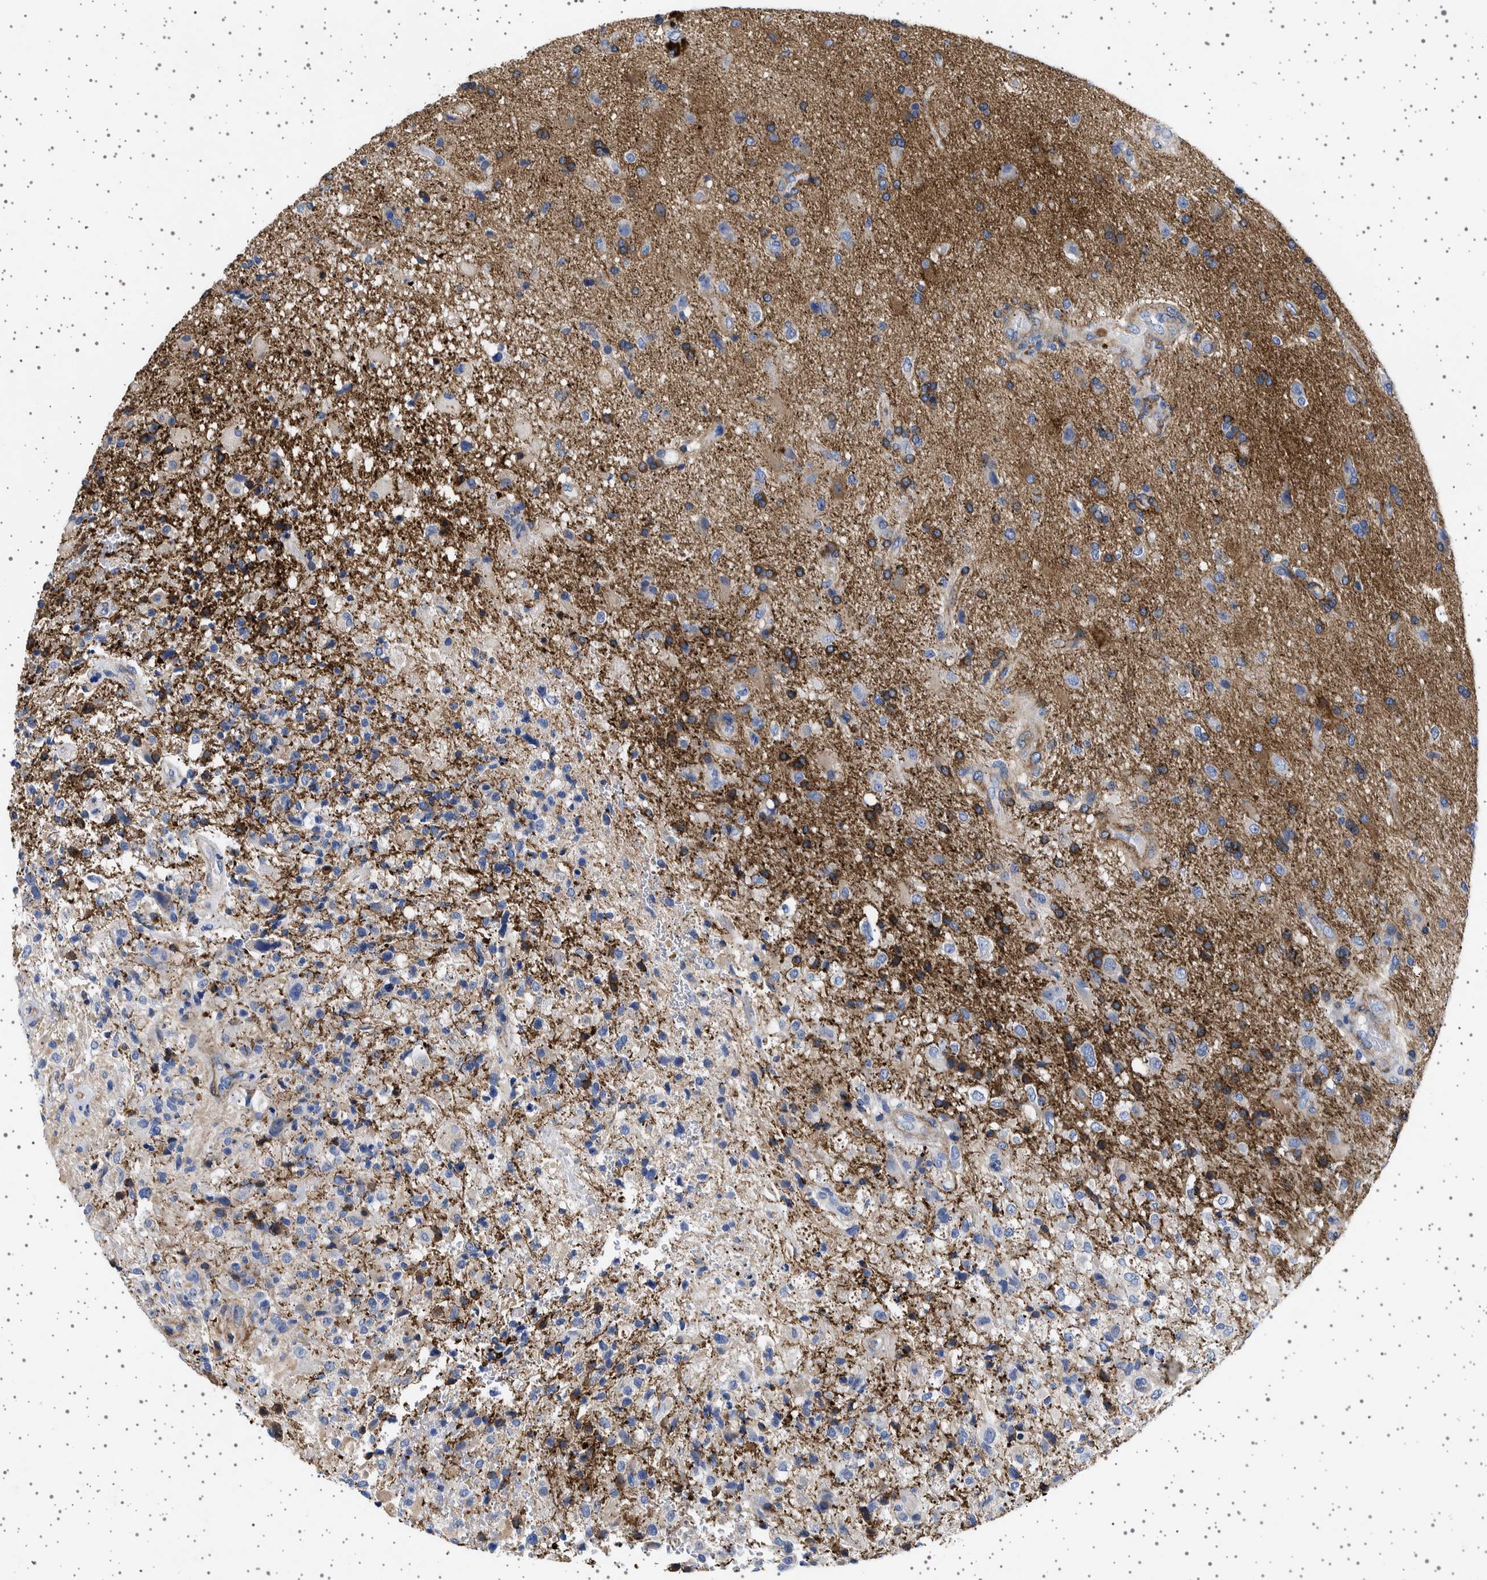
{"staining": {"intensity": "strong", "quantity": "<25%", "location": "cytoplasmic/membranous"}, "tissue": "glioma", "cell_type": "Tumor cells", "image_type": "cancer", "snomed": [{"axis": "morphology", "description": "Glioma, malignant, High grade"}, {"axis": "topography", "description": "Brain"}], "caption": "Human glioma stained for a protein (brown) exhibits strong cytoplasmic/membranous positive positivity in approximately <25% of tumor cells.", "gene": "SEPTIN4", "patient": {"sex": "male", "age": 72}}